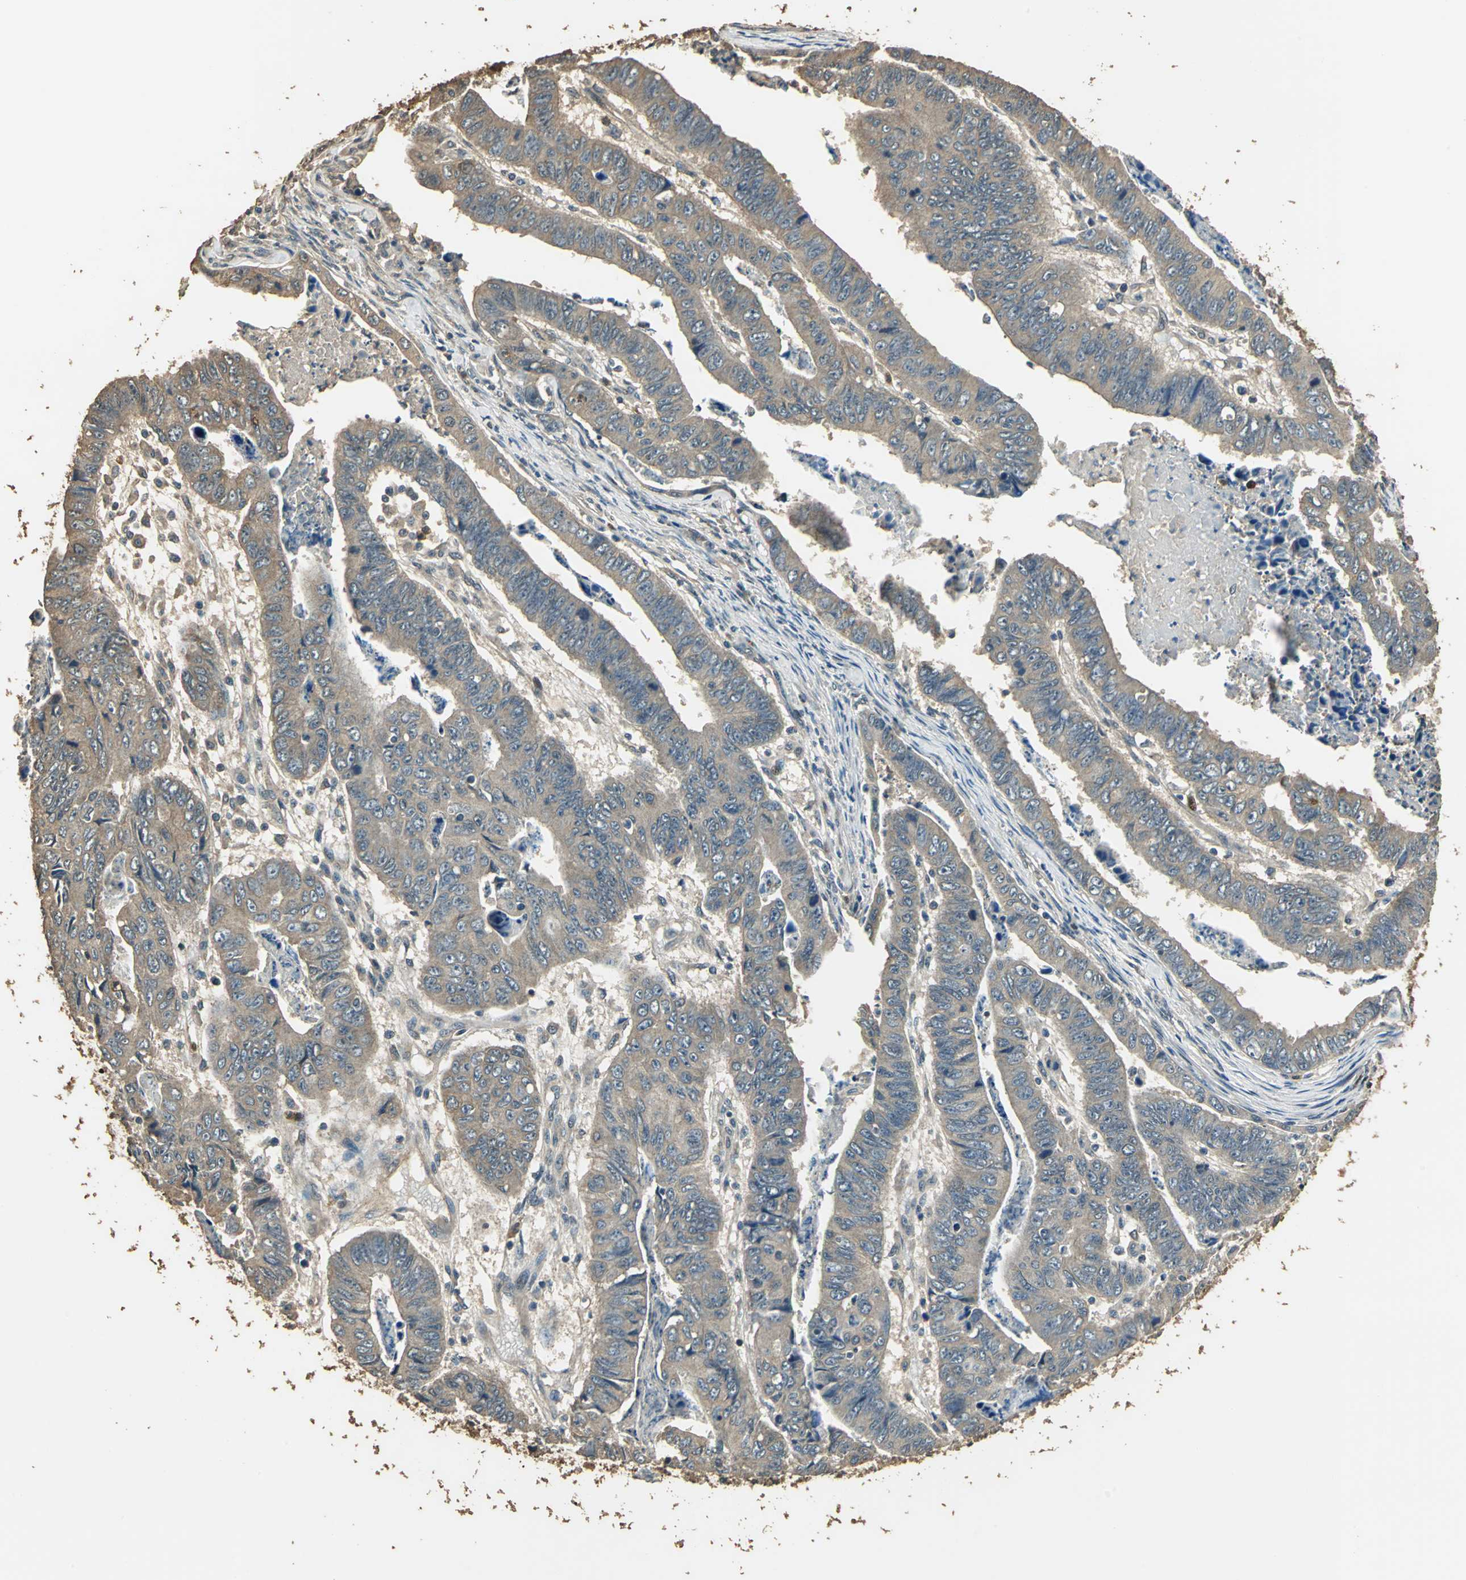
{"staining": {"intensity": "moderate", "quantity": ">75%", "location": "cytoplasmic/membranous"}, "tissue": "stomach cancer", "cell_type": "Tumor cells", "image_type": "cancer", "snomed": [{"axis": "morphology", "description": "Adenocarcinoma, NOS"}, {"axis": "topography", "description": "Stomach, lower"}], "caption": "The photomicrograph reveals immunohistochemical staining of stomach cancer. There is moderate cytoplasmic/membranous staining is present in approximately >75% of tumor cells.", "gene": "TMPRSS4", "patient": {"sex": "male", "age": 77}}